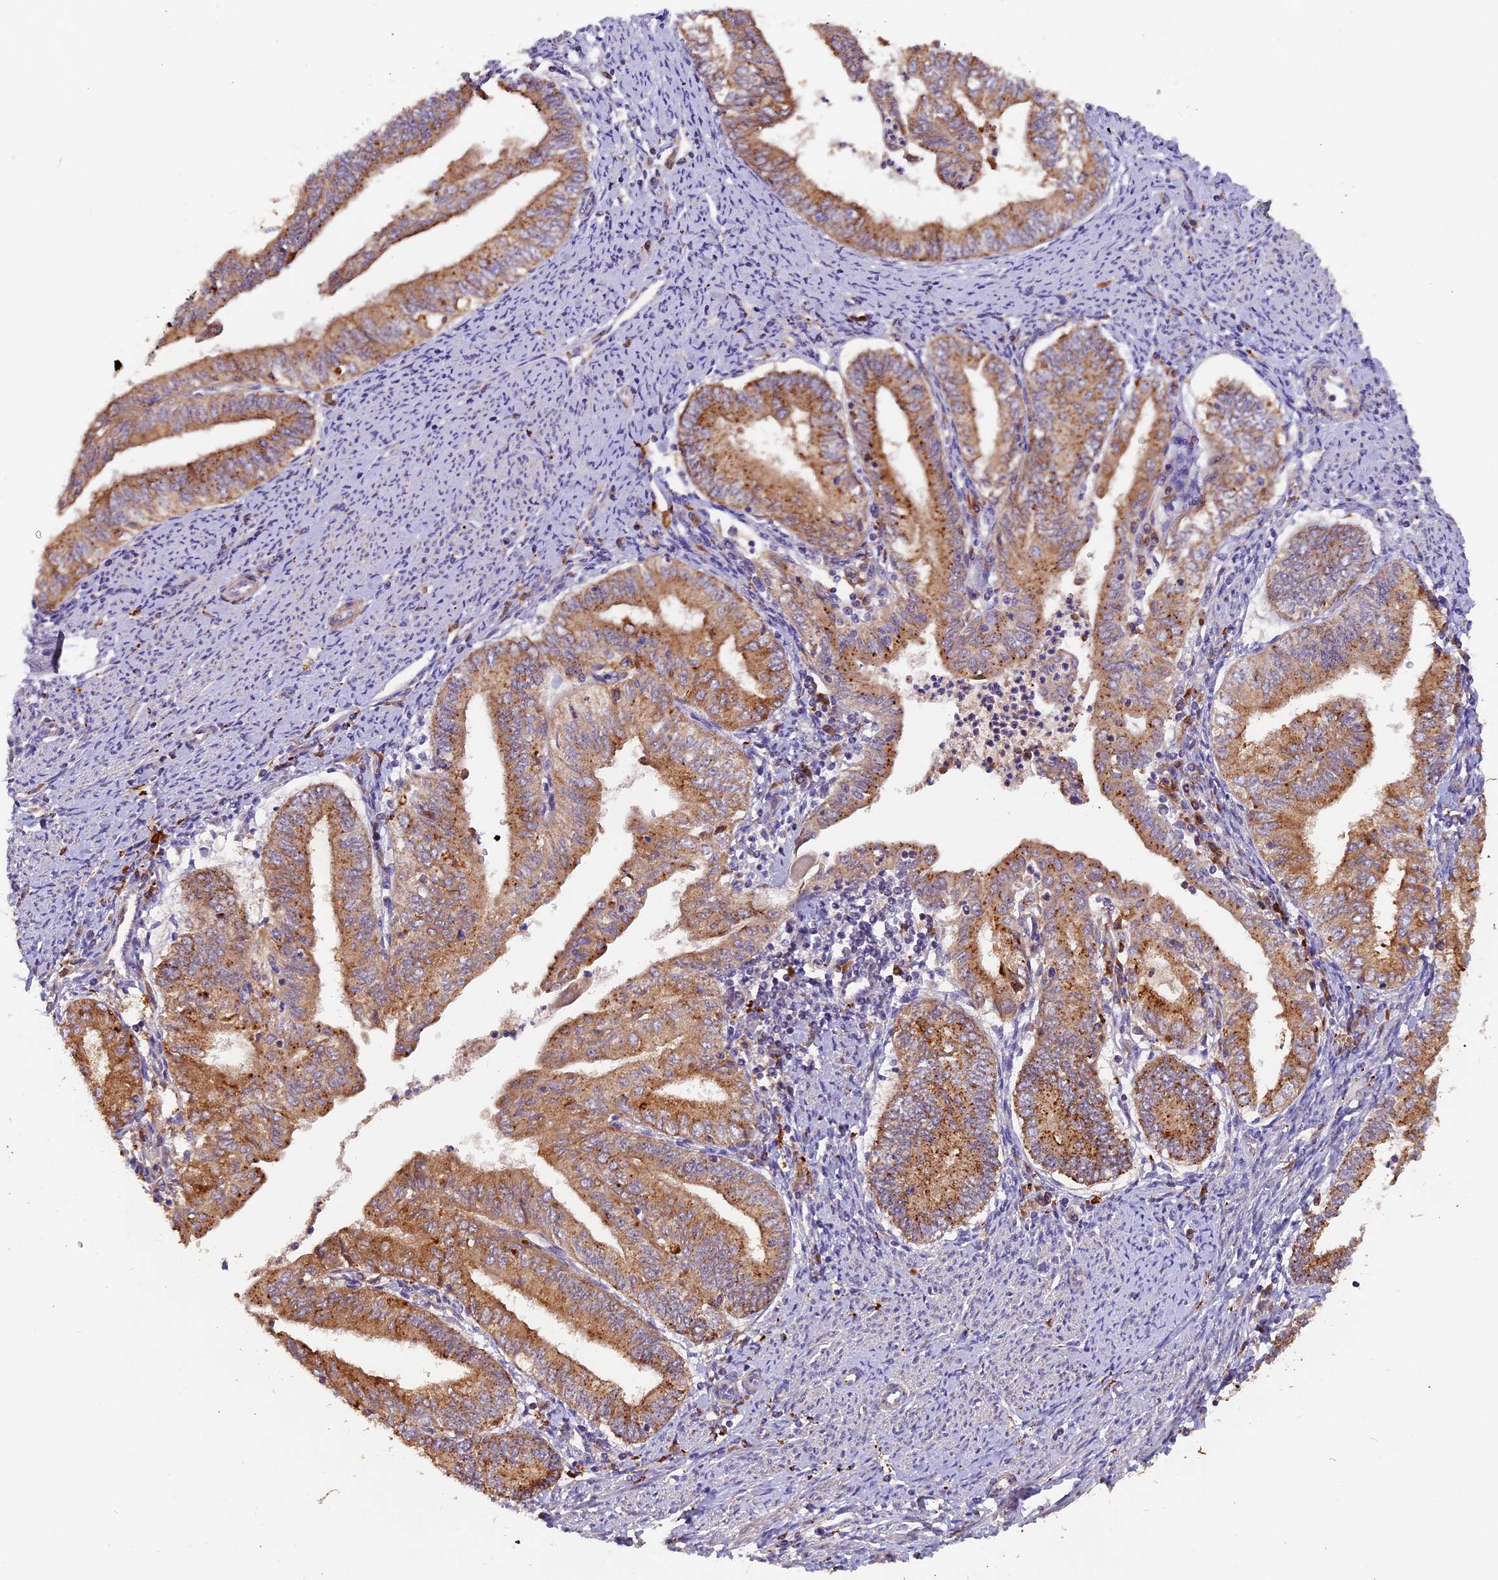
{"staining": {"intensity": "moderate", "quantity": ">75%", "location": "cytoplasmic/membranous"}, "tissue": "endometrial cancer", "cell_type": "Tumor cells", "image_type": "cancer", "snomed": [{"axis": "morphology", "description": "Adenocarcinoma, NOS"}, {"axis": "topography", "description": "Endometrium"}], "caption": "High-magnification brightfield microscopy of endometrial cancer (adenocarcinoma) stained with DAB (3,3'-diaminobenzidine) (brown) and counterstained with hematoxylin (blue). tumor cells exhibit moderate cytoplasmic/membranous expression is present in approximately>75% of cells.", "gene": "COPE", "patient": {"sex": "female", "age": 66}}